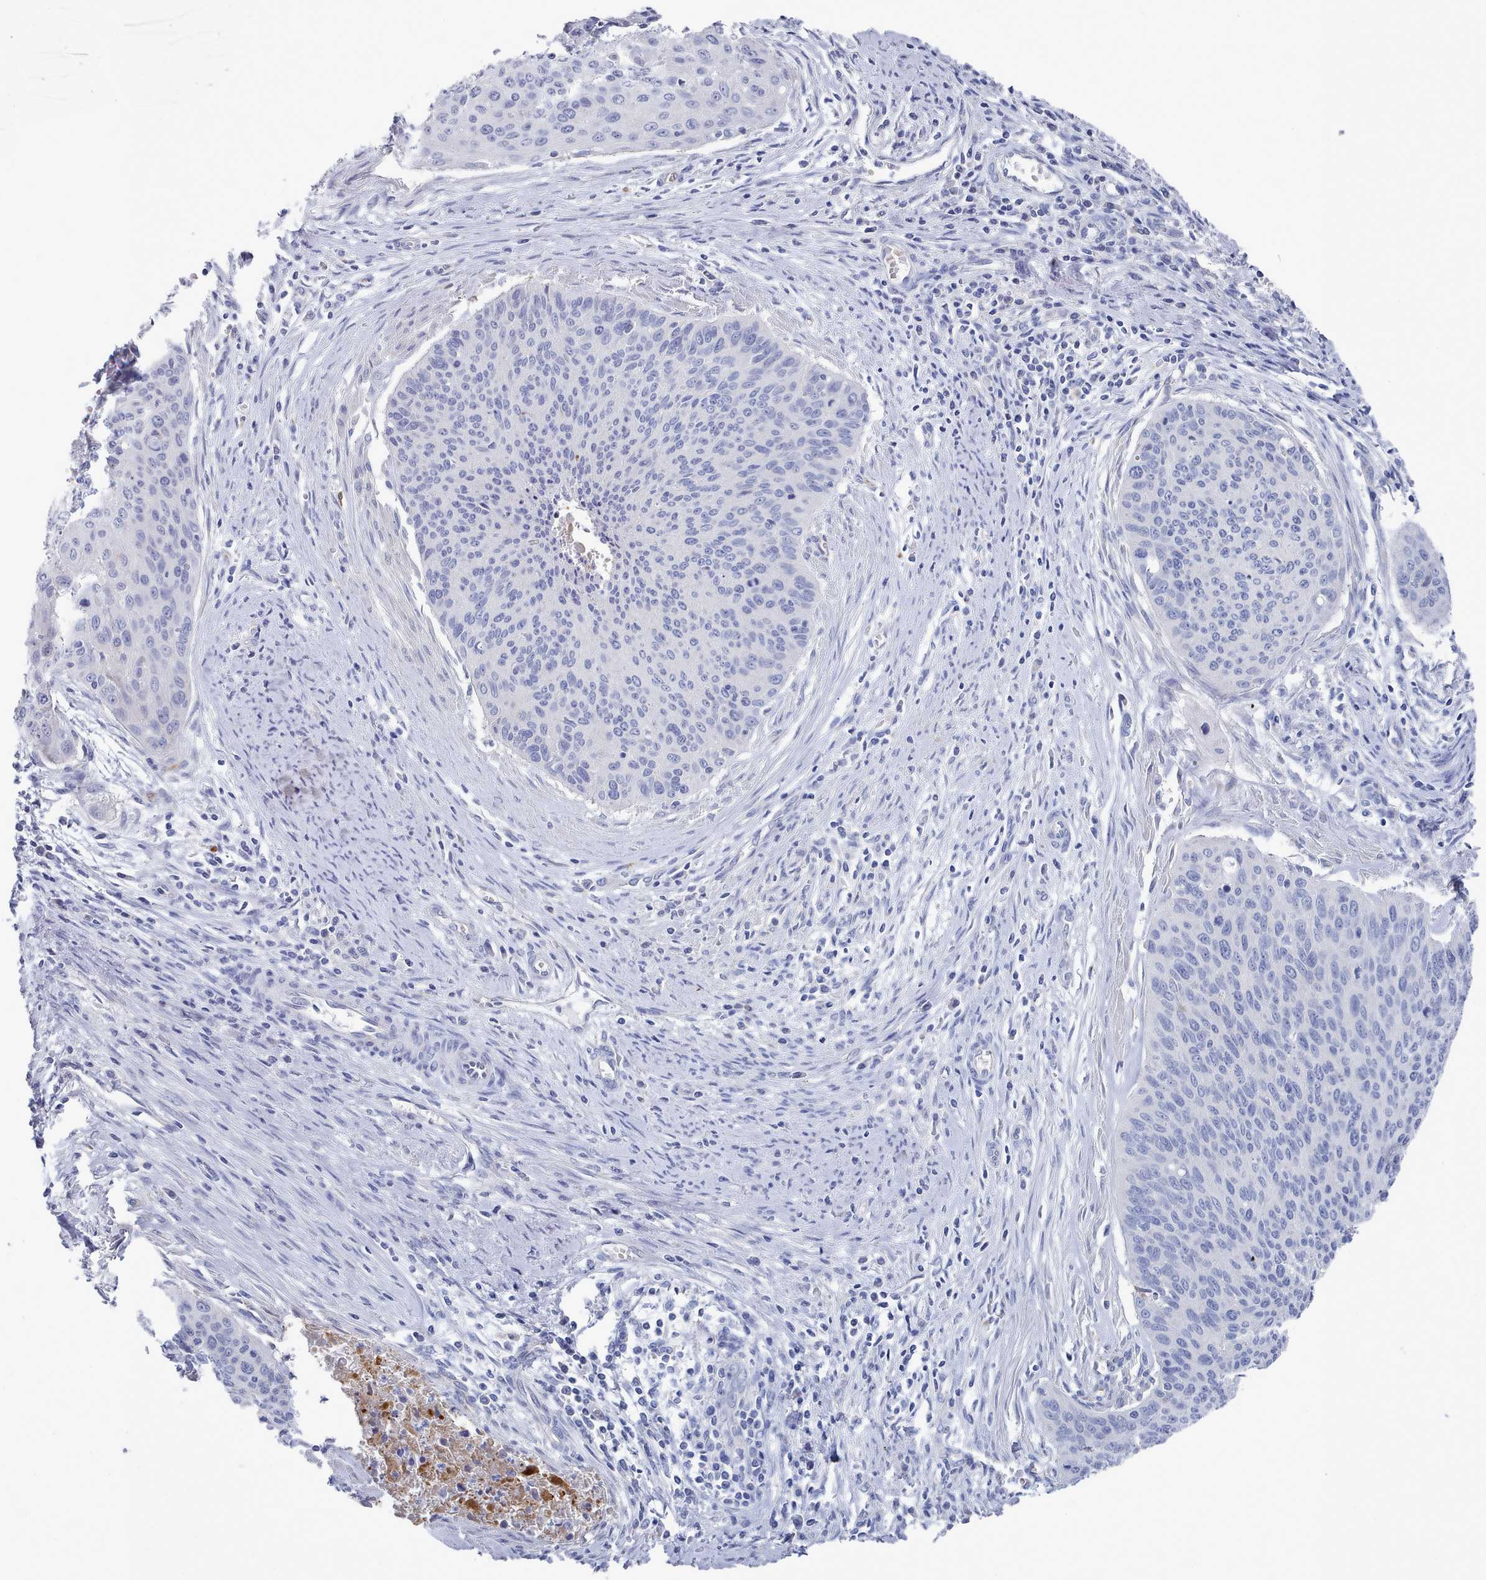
{"staining": {"intensity": "negative", "quantity": "none", "location": "none"}, "tissue": "cervical cancer", "cell_type": "Tumor cells", "image_type": "cancer", "snomed": [{"axis": "morphology", "description": "Squamous cell carcinoma, NOS"}, {"axis": "topography", "description": "Cervix"}], "caption": "An image of human cervical cancer (squamous cell carcinoma) is negative for staining in tumor cells.", "gene": "PDE4C", "patient": {"sex": "female", "age": 55}}